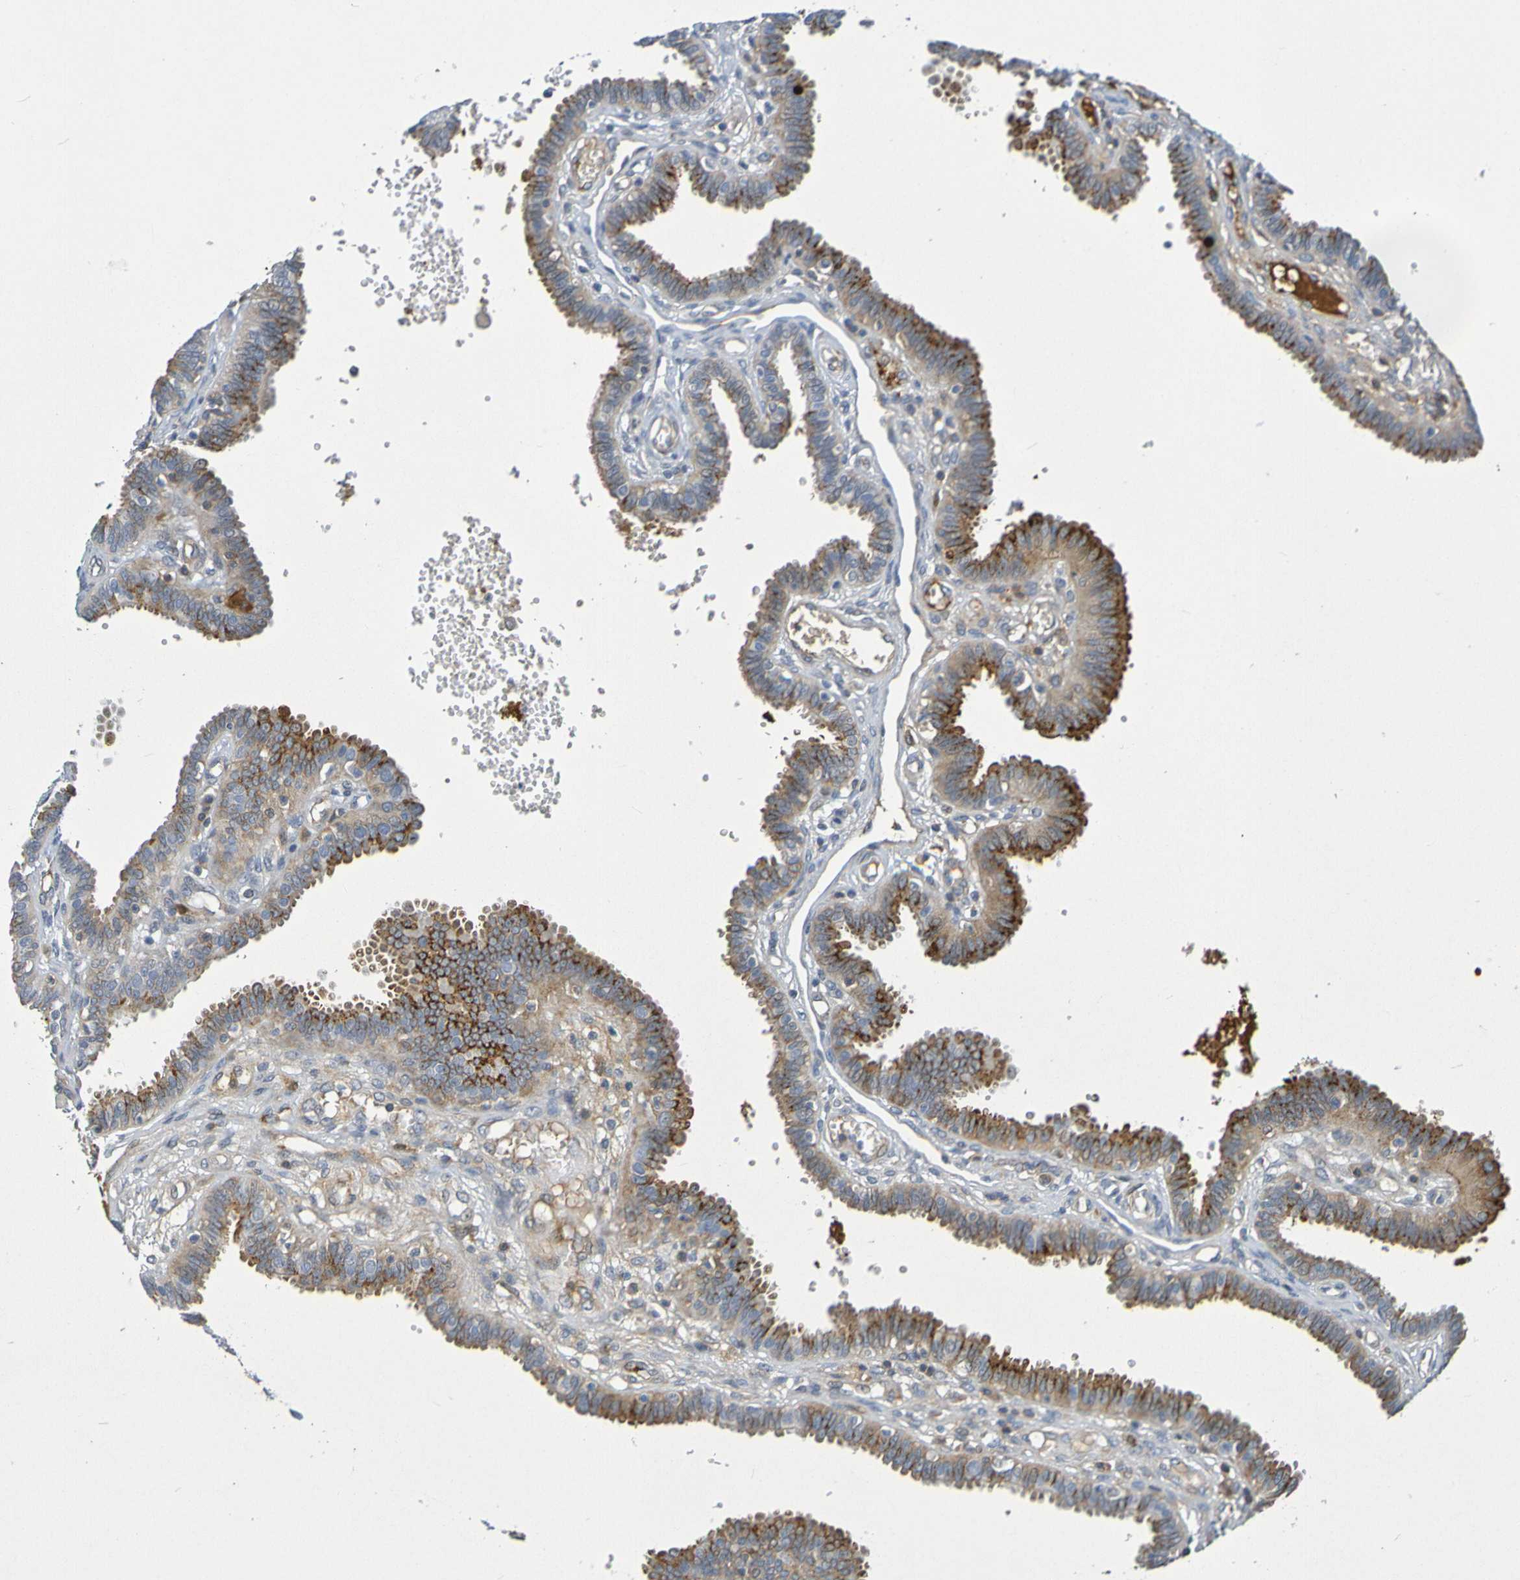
{"staining": {"intensity": "strong", "quantity": ">75%", "location": "cytoplasmic/membranous"}, "tissue": "fallopian tube", "cell_type": "Glandular cells", "image_type": "normal", "snomed": [{"axis": "morphology", "description": "Normal tissue, NOS"}, {"axis": "topography", "description": "Fallopian tube"}], "caption": "IHC micrograph of unremarkable fallopian tube: human fallopian tube stained using immunohistochemistry (IHC) reveals high levels of strong protein expression localized specifically in the cytoplasmic/membranous of glandular cells, appearing as a cytoplasmic/membranous brown color.", "gene": "IL10", "patient": {"sex": "female", "age": 32}}